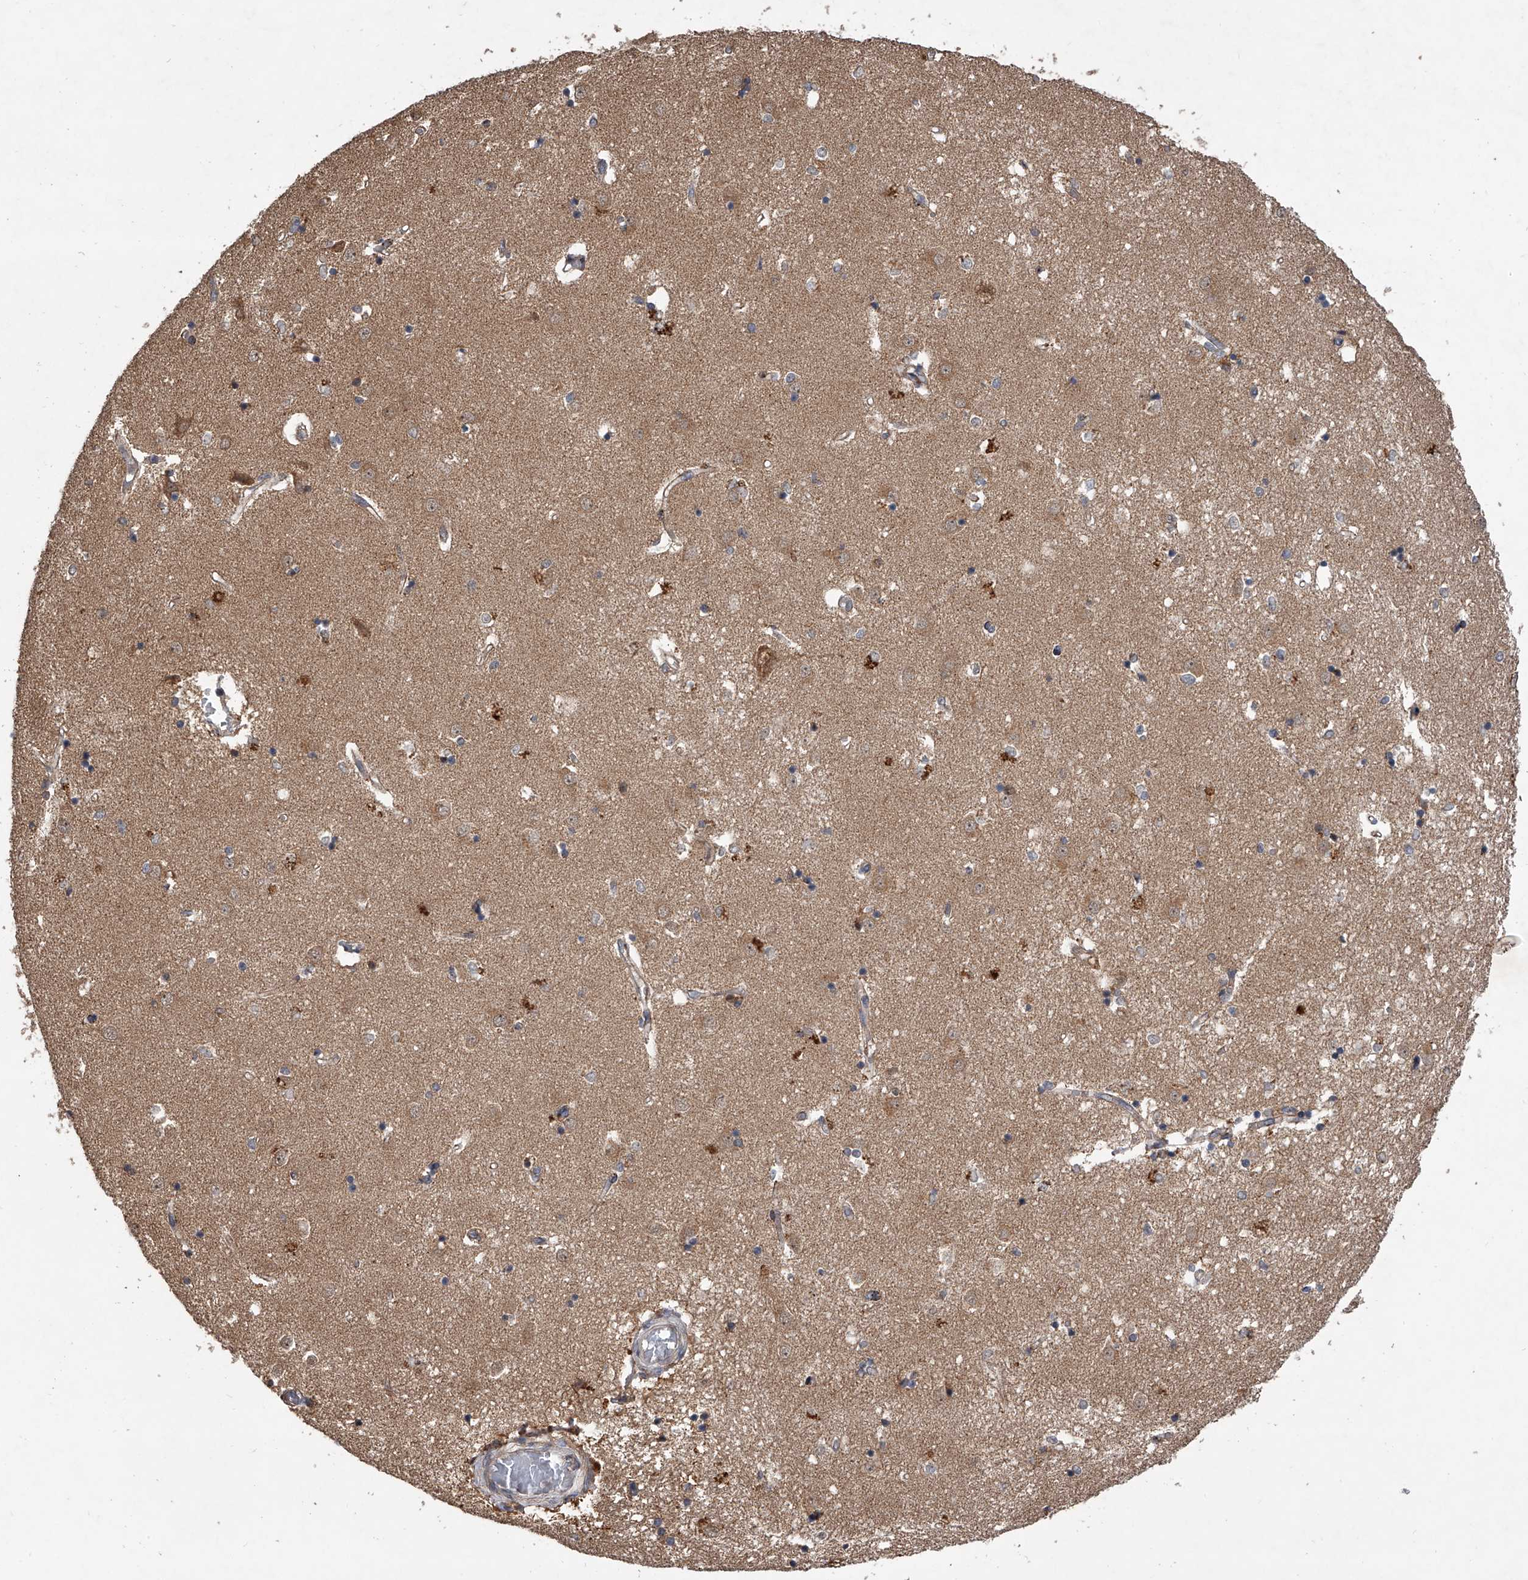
{"staining": {"intensity": "weak", "quantity": "<25%", "location": "cytoplasmic/membranous"}, "tissue": "caudate", "cell_type": "Glial cells", "image_type": "normal", "snomed": [{"axis": "morphology", "description": "Normal tissue, NOS"}, {"axis": "topography", "description": "Lateral ventricle wall"}], "caption": "There is no significant staining in glial cells of caudate.", "gene": "GEMIN8", "patient": {"sex": "male", "age": 45}}